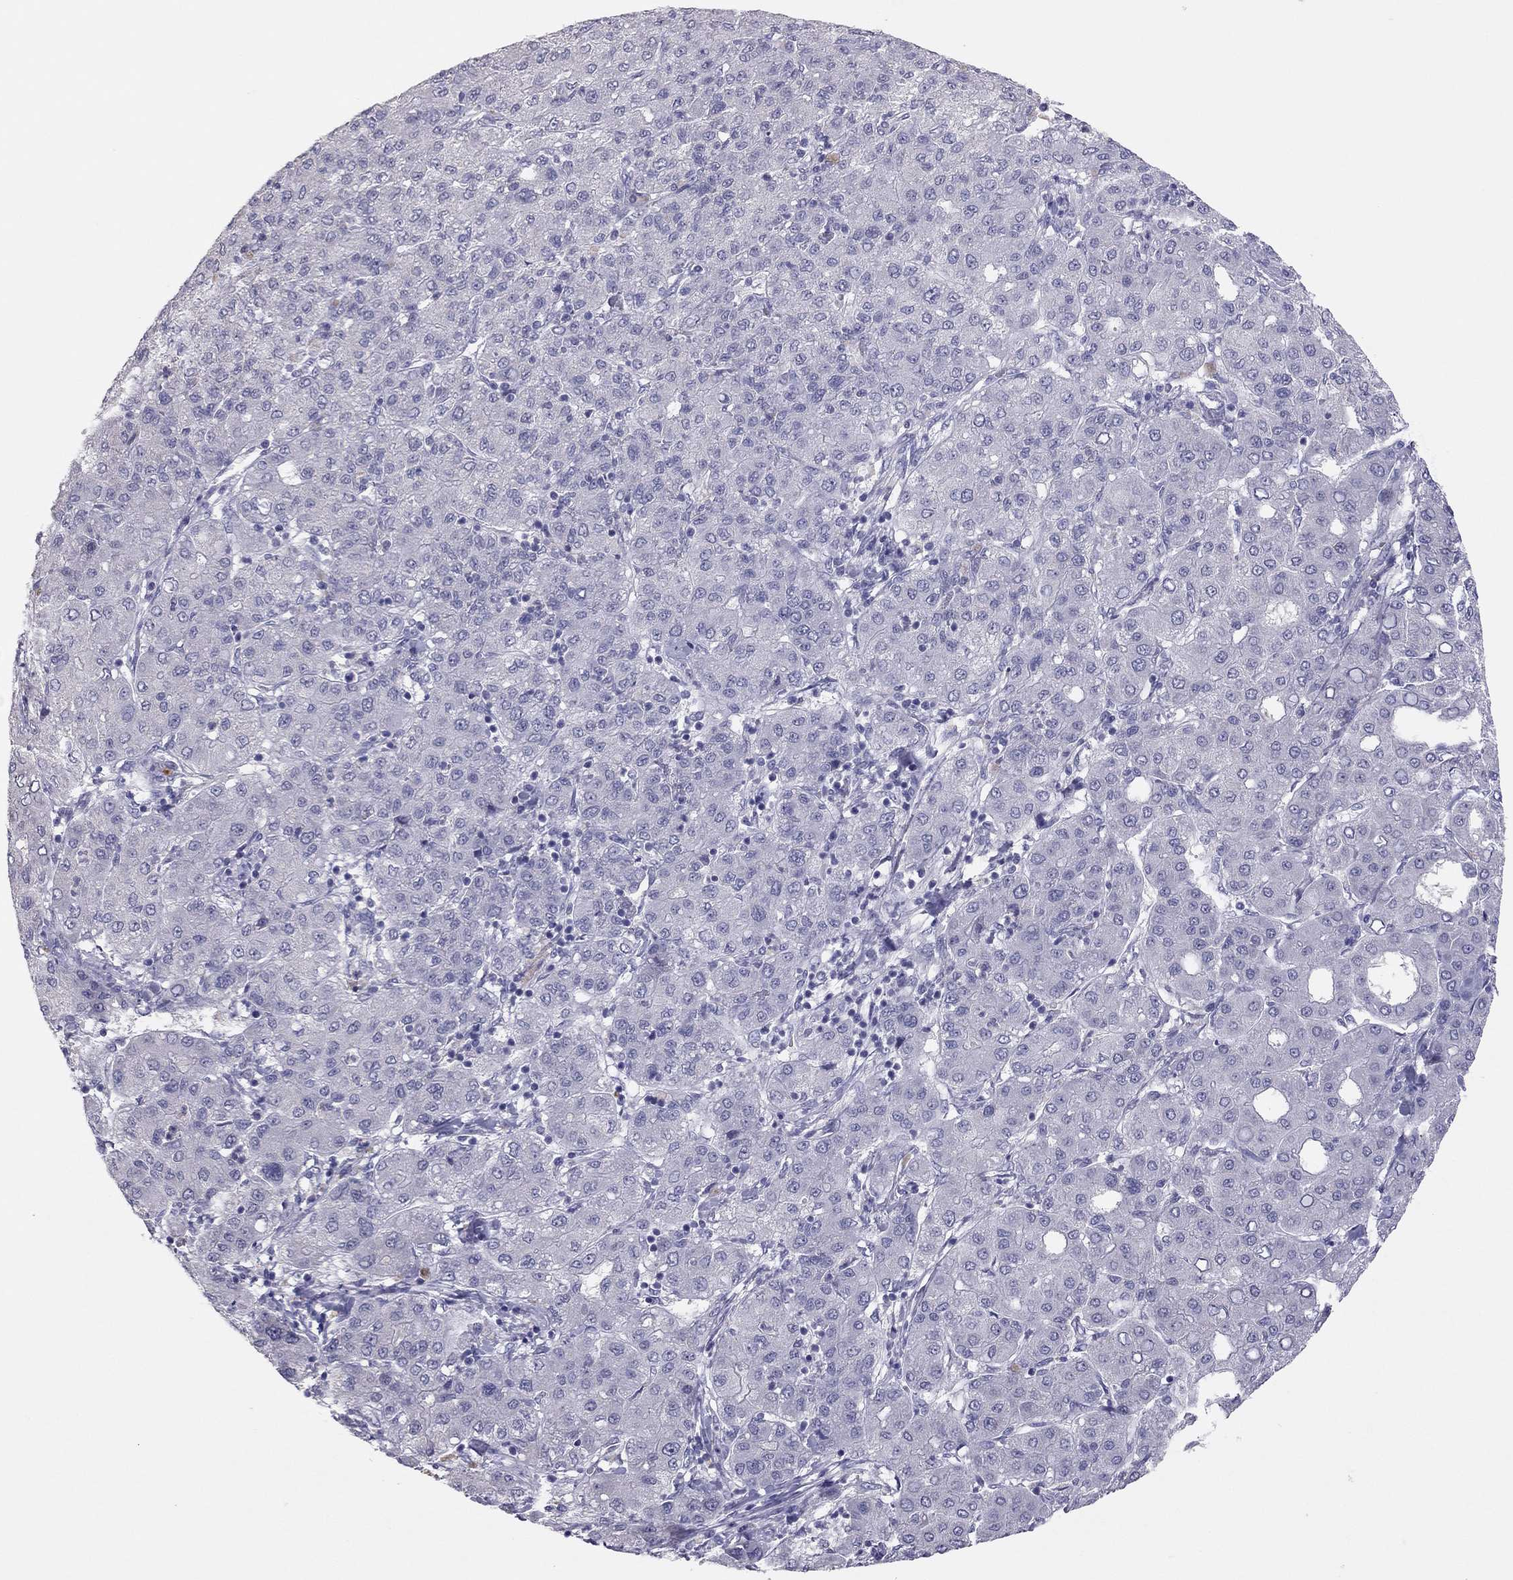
{"staining": {"intensity": "negative", "quantity": "none", "location": "none"}, "tissue": "liver cancer", "cell_type": "Tumor cells", "image_type": "cancer", "snomed": [{"axis": "morphology", "description": "Carcinoma, Hepatocellular, NOS"}, {"axis": "topography", "description": "Liver"}], "caption": "An IHC photomicrograph of hepatocellular carcinoma (liver) is shown. There is no staining in tumor cells of hepatocellular carcinoma (liver). (IHC, brightfield microscopy, high magnification).", "gene": "ADORA2A", "patient": {"sex": "male", "age": 65}}